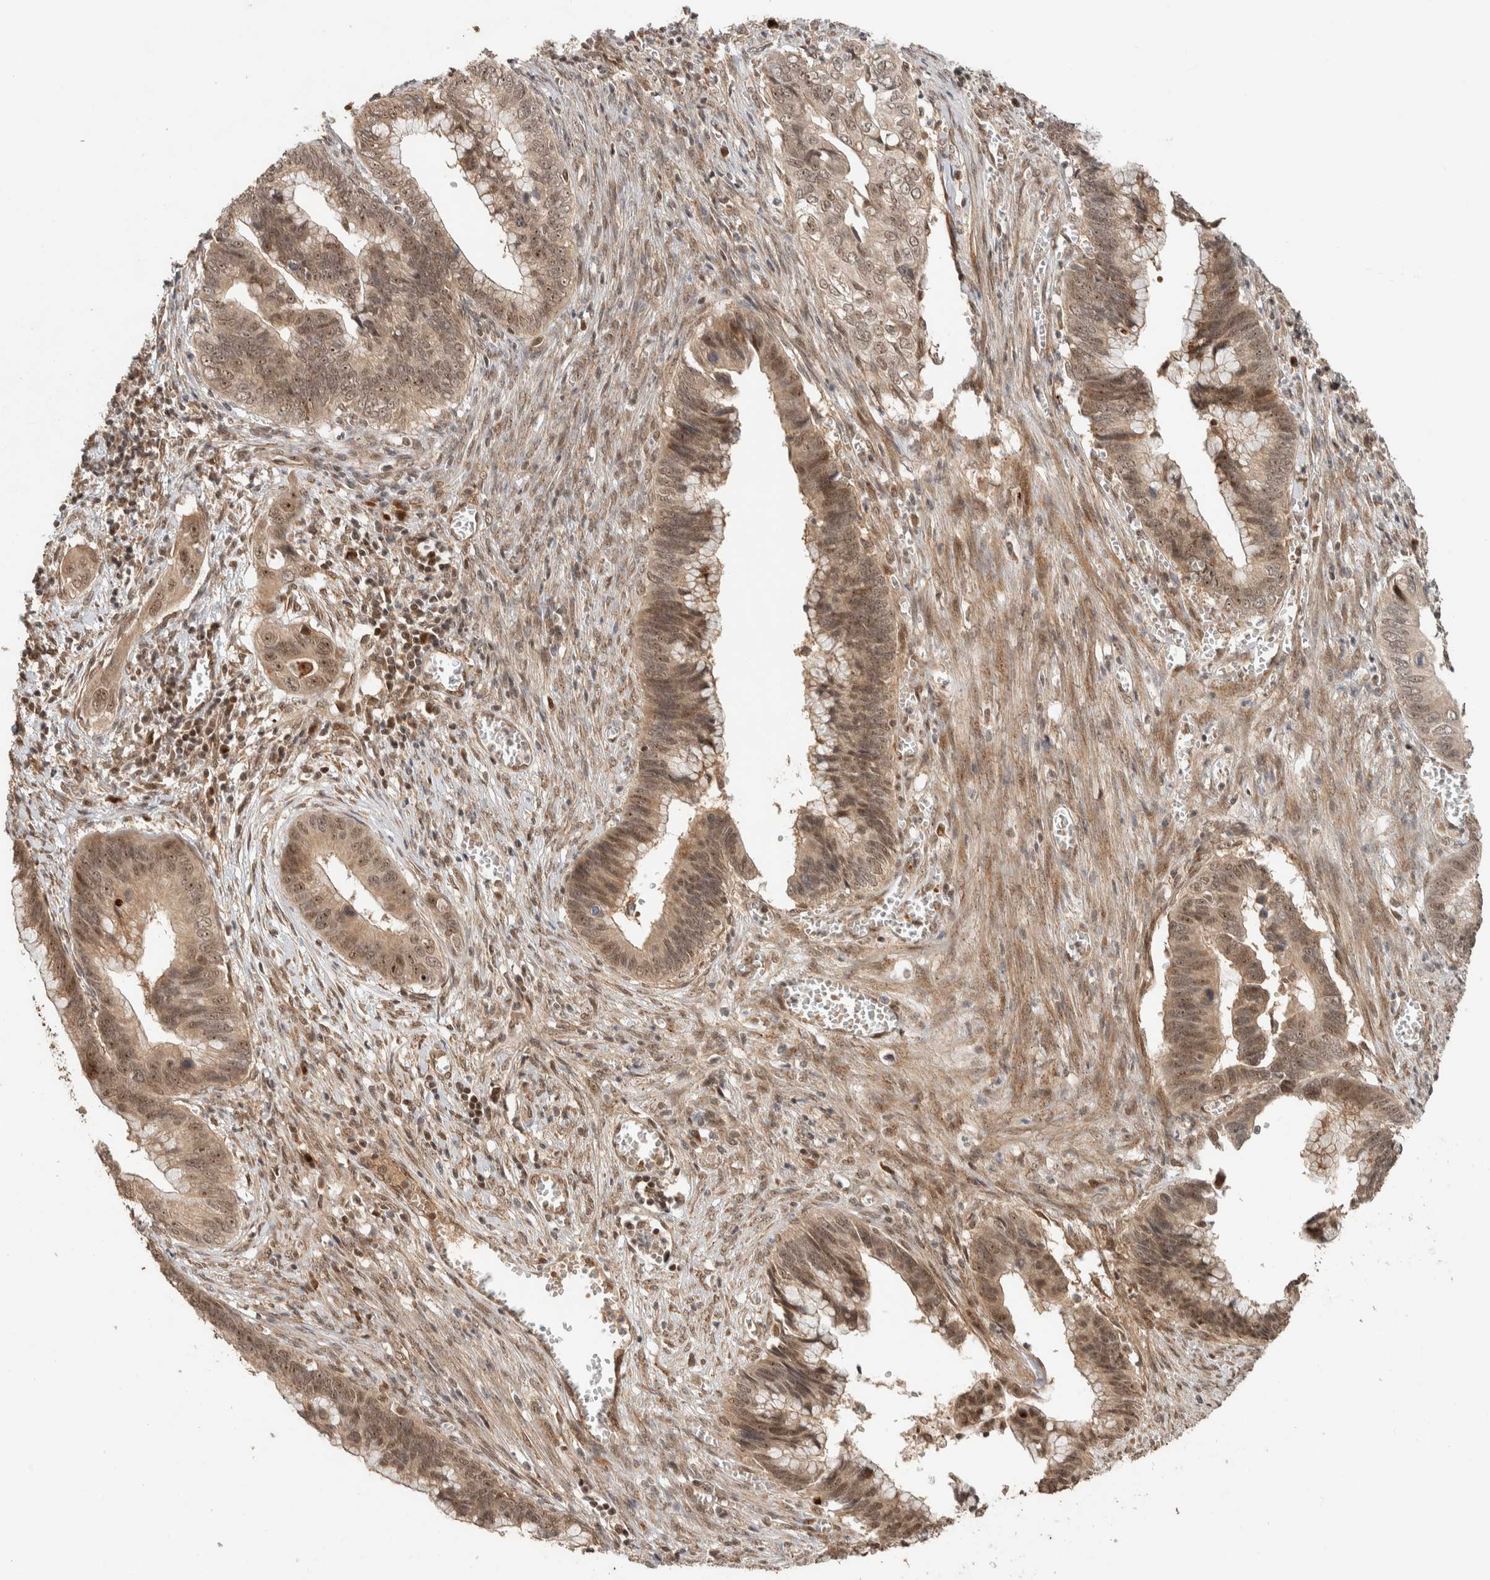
{"staining": {"intensity": "weak", "quantity": ">75%", "location": "cytoplasmic/membranous,nuclear"}, "tissue": "cervical cancer", "cell_type": "Tumor cells", "image_type": "cancer", "snomed": [{"axis": "morphology", "description": "Adenocarcinoma, NOS"}, {"axis": "topography", "description": "Cervix"}], "caption": "Adenocarcinoma (cervical) tissue displays weak cytoplasmic/membranous and nuclear positivity in approximately >75% of tumor cells, visualized by immunohistochemistry.", "gene": "ZBTB2", "patient": {"sex": "female", "age": 44}}